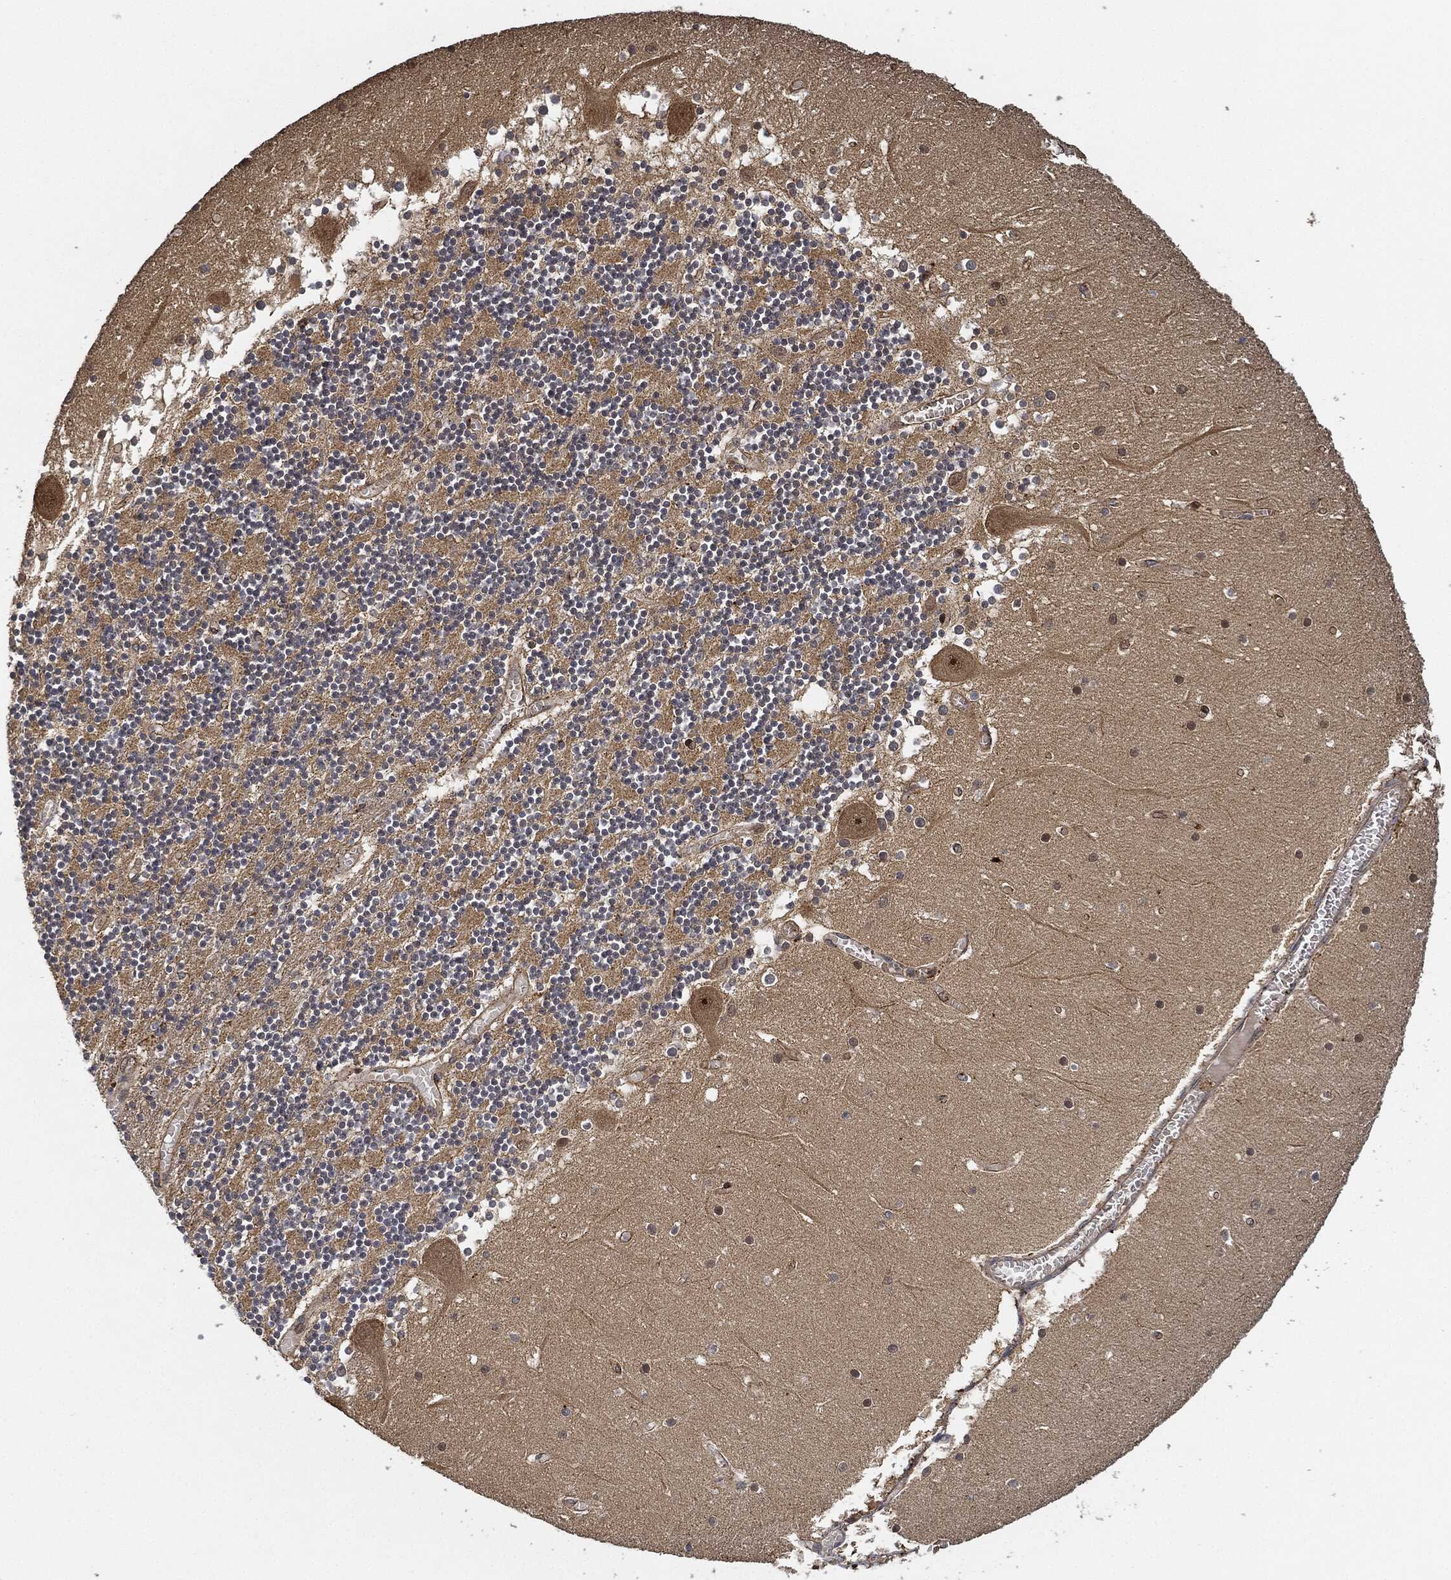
{"staining": {"intensity": "negative", "quantity": "none", "location": "none"}, "tissue": "cerebellum", "cell_type": "Cells in granular layer", "image_type": "normal", "snomed": [{"axis": "morphology", "description": "Normal tissue, NOS"}, {"axis": "topography", "description": "Cerebellum"}], "caption": "Immunohistochemical staining of unremarkable cerebellum displays no significant positivity in cells in granular layer.", "gene": "MAP3K3", "patient": {"sex": "female", "age": 28}}